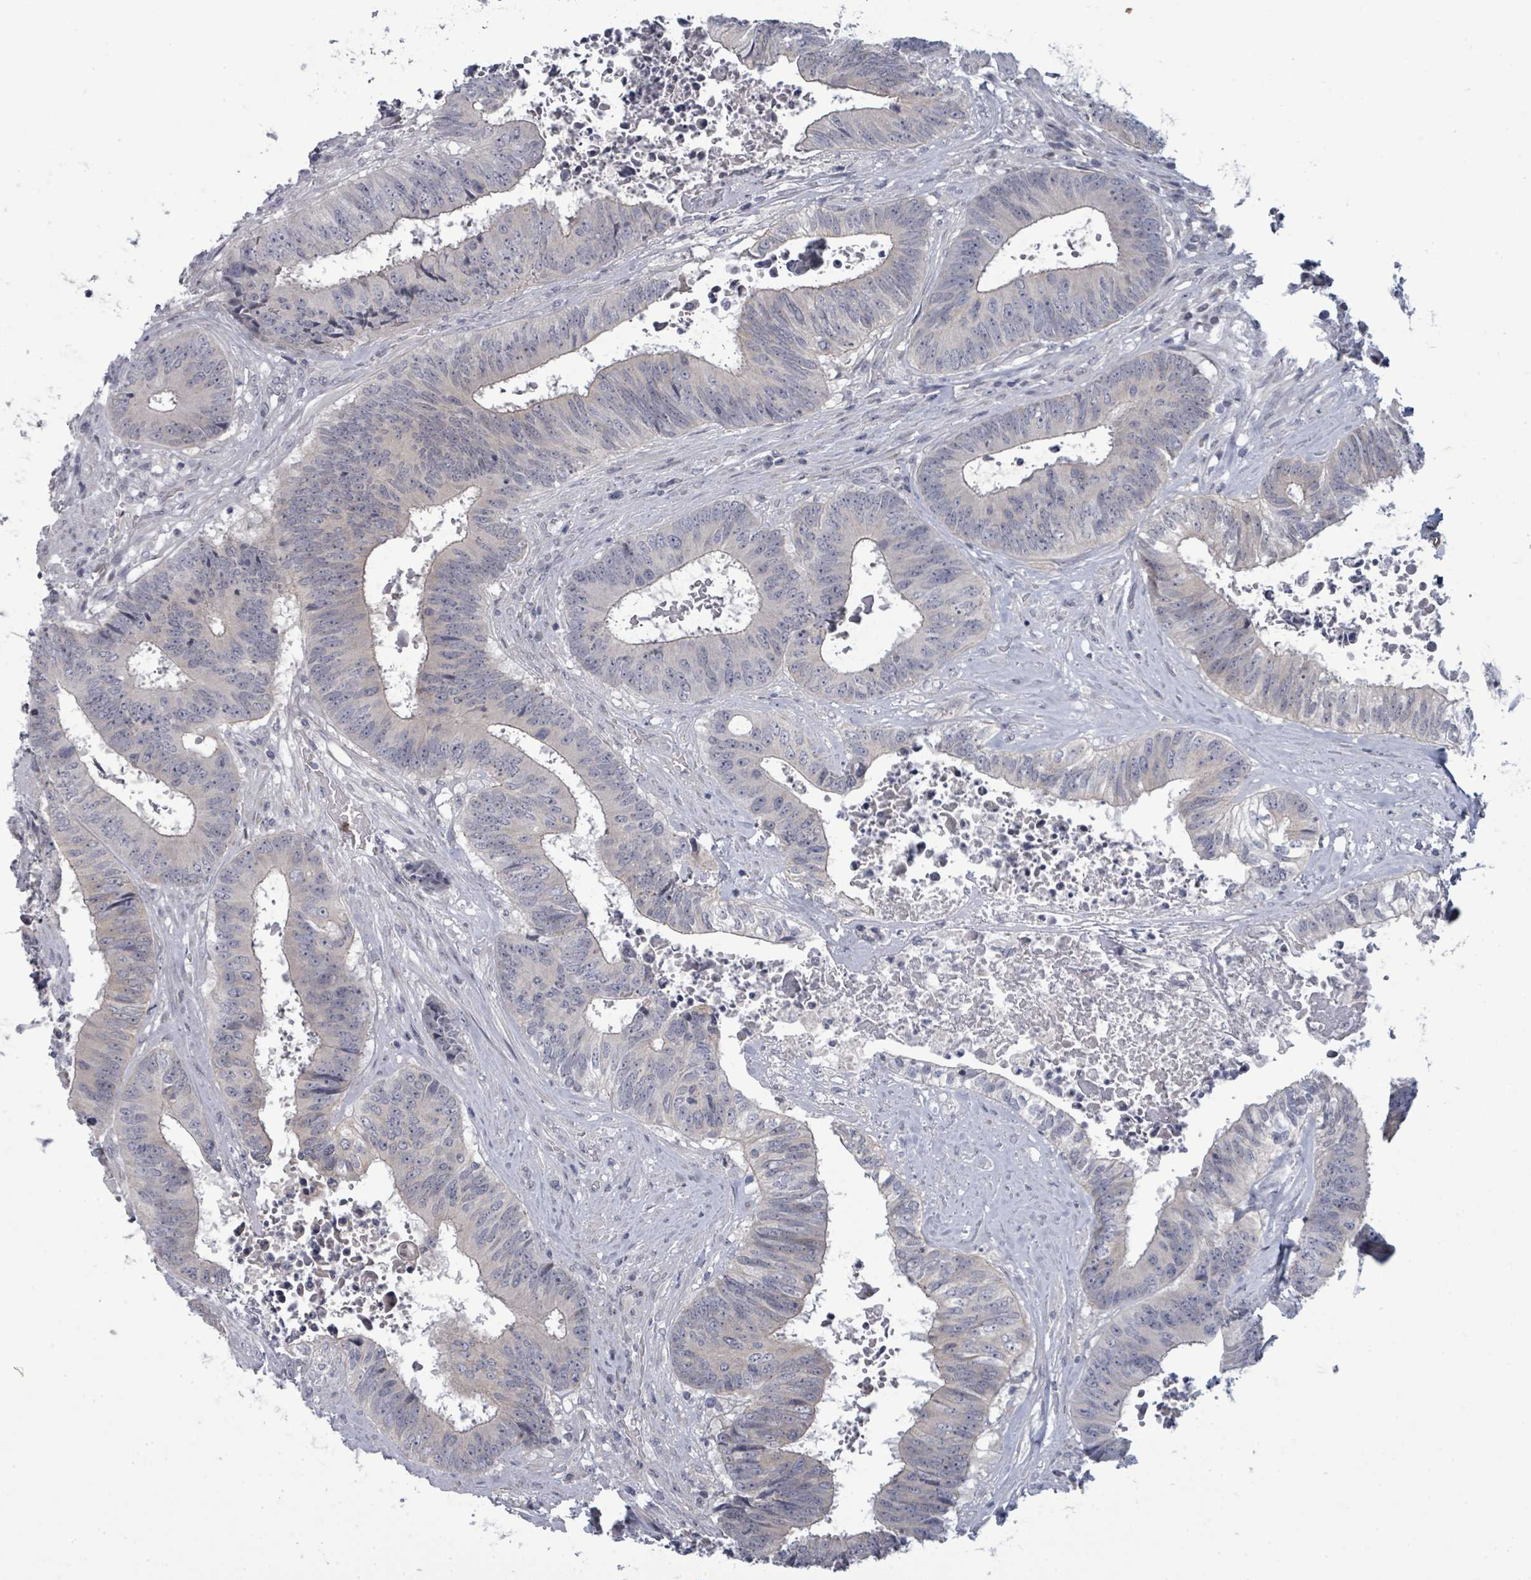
{"staining": {"intensity": "negative", "quantity": "none", "location": "none"}, "tissue": "colorectal cancer", "cell_type": "Tumor cells", "image_type": "cancer", "snomed": [{"axis": "morphology", "description": "Adenocarcinoma, NOS"}, {"axis": "topography", "description": "Rectum"}], "caption": "Immunohistochemistry micrograph of neoplastic tissue: adenocarcinoma (colorectal) stained with DAB (3,3'-diaminobenzidine) shows no significant protein staining in tumor cells.", "gene": "ASB12", "patient": {"sex": "male", "age": 72}}